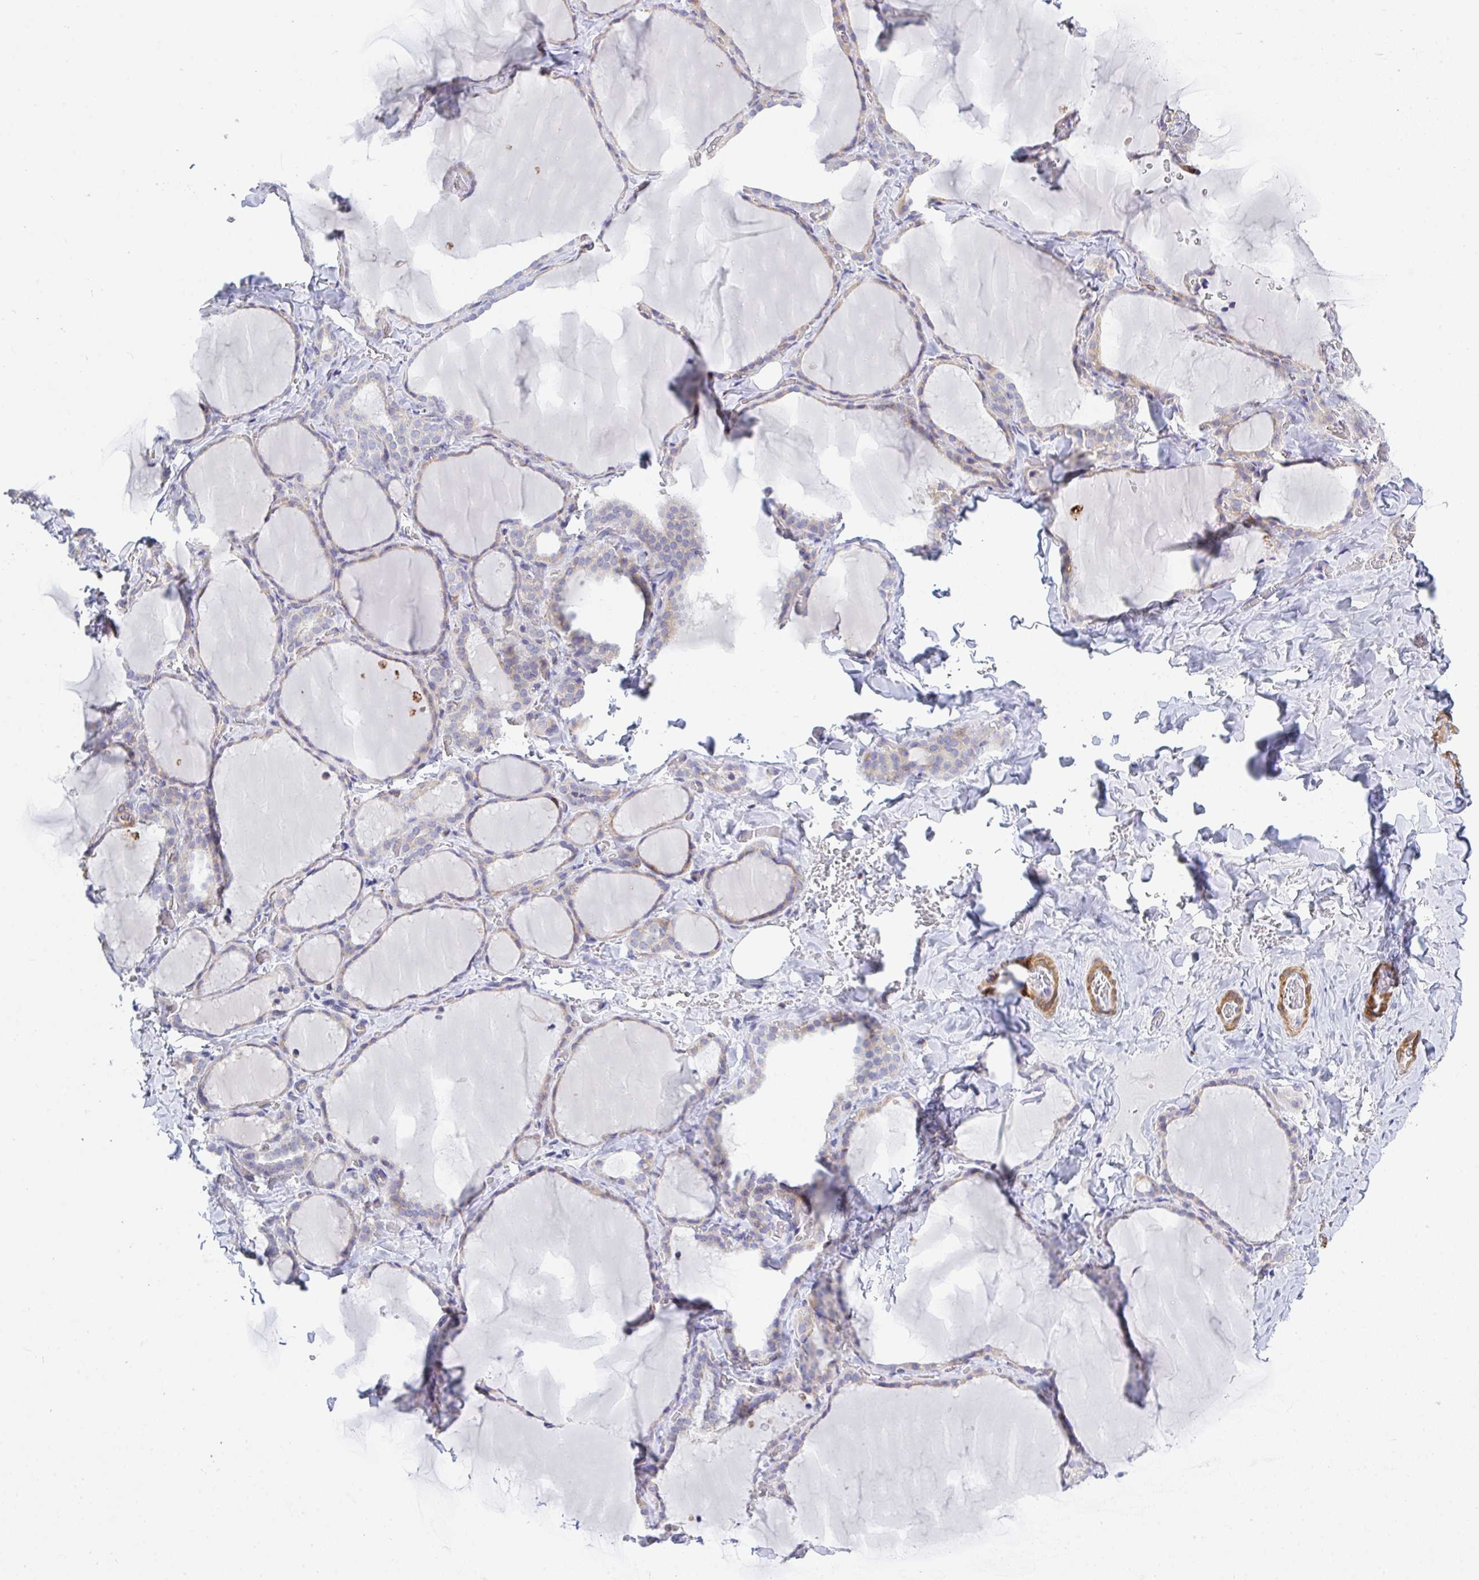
{"staining": {"intensity": "weak", "quantity": "<25%", "location": "cytoplasmic/membranous"}, "tissue": "thyroid gland", "cell_type": "Glandular cells", "image_type": "normal", "snomed": [{"axis": "morphology", "description": "Normal tissue, NOS"}, {"axis": "topography", "description": "Thyroid gland"}], "caption": "Human thyroid gland stained for a protein using IHC exhibits no expression in glandular cells.", "gene": "FRMD3", "patient": {"sex": "female", "age": 22}}